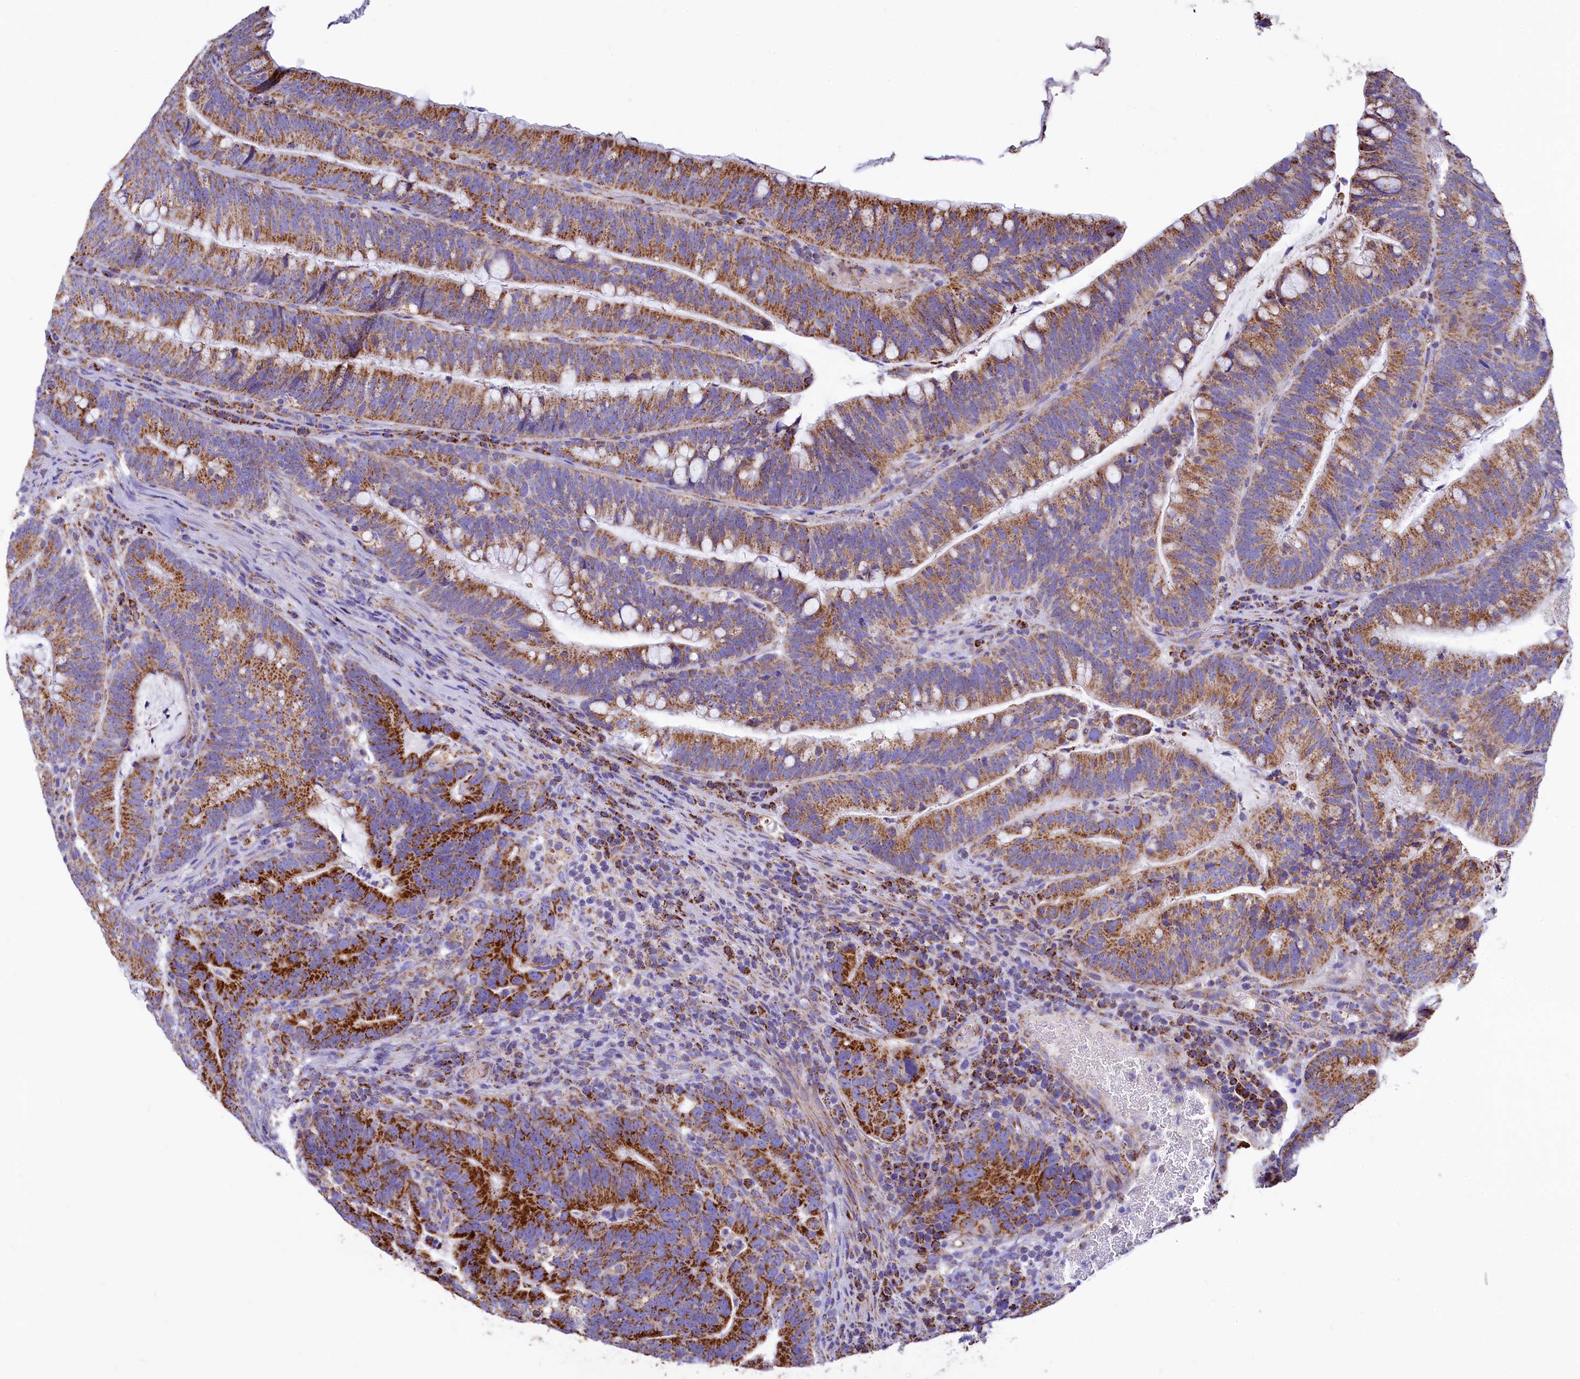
{"staining": {"intensity": "strong", "quantity": ">75%", "location": "cytoplasmic/membranous"}, "tissue": "colorectal cancer", "cell_type": "Tumor cells", "image_type": "cancer", "snomed": [{"axis": "morphology", "description": "Adenocarcinoma, NOS"}, {"axis": "topography", "description": "Colon"}], "caption": "Immunohistochemical staining of human colorectal cancer reveals high levels of strong cytoplasmic/membranous expression in approximately >75% of tumor cells.", "gene": "IDH3A", "patient": {"sex": "female", "age": 66}}